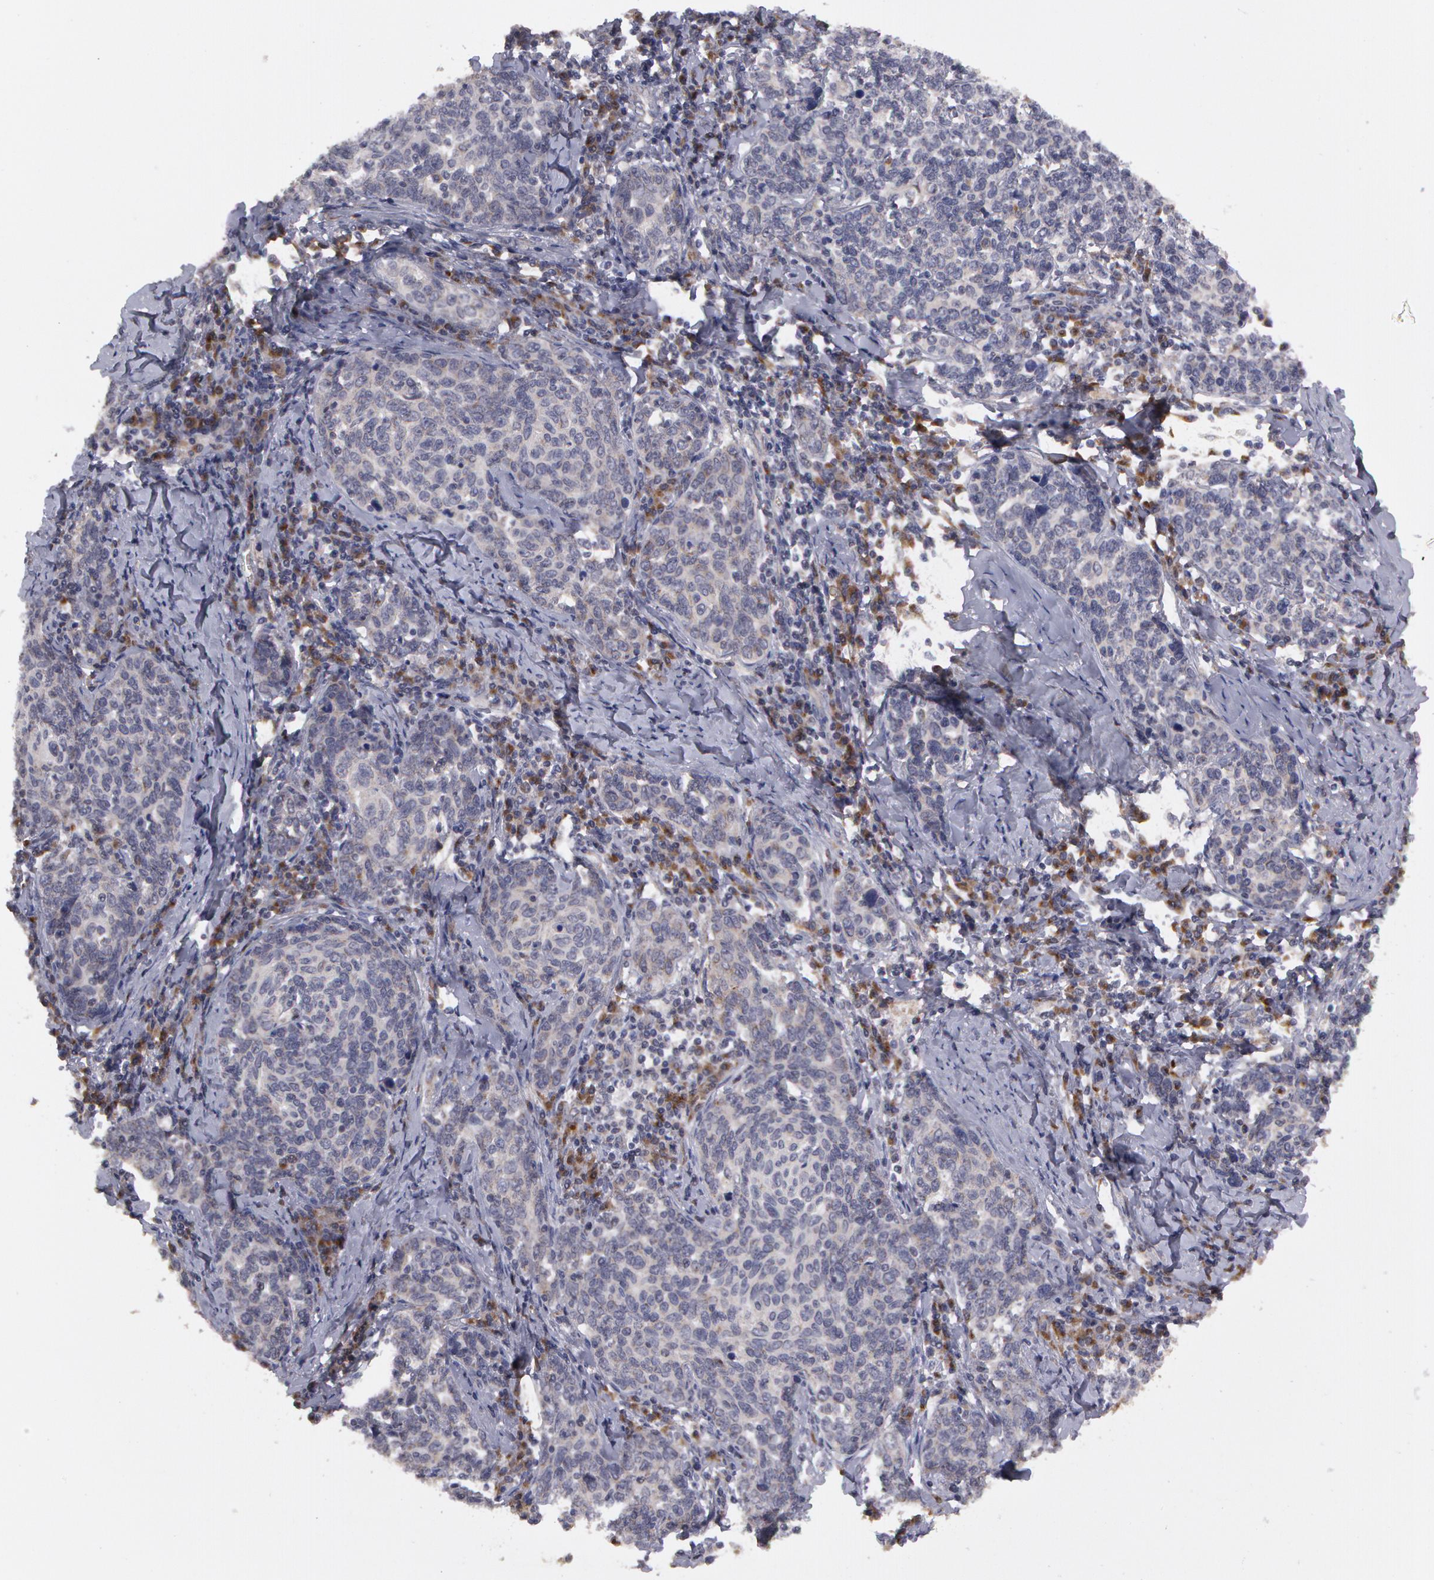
{"staining": {"intensity": "negative", "quantity": "none", "location": "none"}, "tissue": "cervical cancer", "cell_type": "Tumor cells", "image_type": "cancer", "snomed": [{"axis": "morphology", "description": "Squamous cell carcinoma, NOS"}, {"axis": "topography", "description": "Cervix"}], "caption": "Micrograph shows no significant protein expression in tumor cells of cervical squamous cell carcinoma.", "gene": "STX5", "patient": {"sex": "female", "age": 41}}